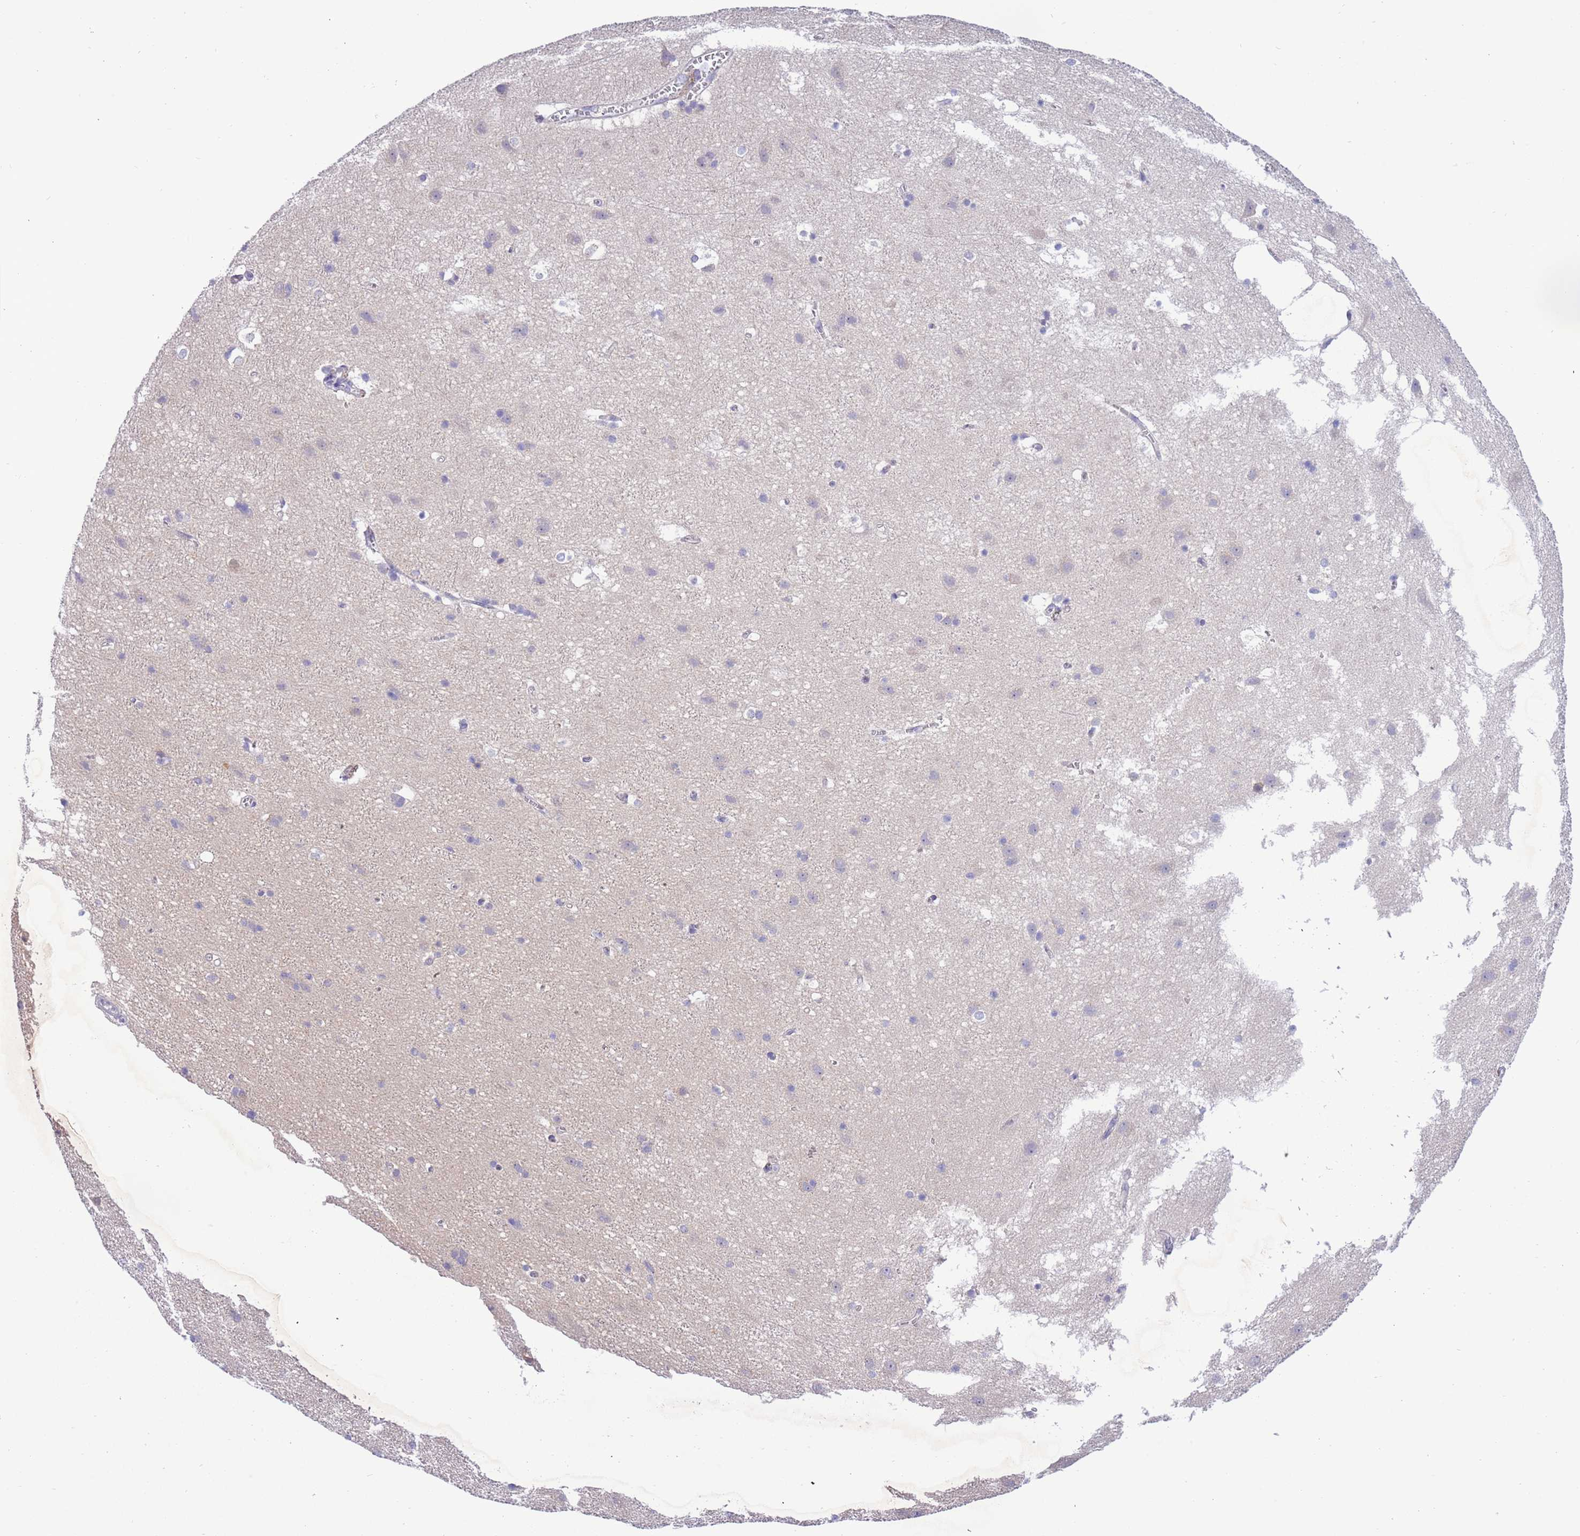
{"staining": {"intensity": "negative", "quantity": "none", "location": "none"}, "tissue": "cerebral cortex", "cell_type": "Endothelial cells", "image_type": "normal", "snomed": [{"axis": "morphology", "description": "Normal tissue, NOS"}, {"axis": "topography", "description": "Cerebral cortex"}], "caption": "Immunohistochemistry (IHC) of unremarkable cerebral cortex reveals no expression in endothelial cells. (DAB (3,3'-diaminobenzidine) IHC visualized using brightfield microscopy, high magnification).", "gene": "STIP1", "patient": {"sex": "male", "age": 54}}